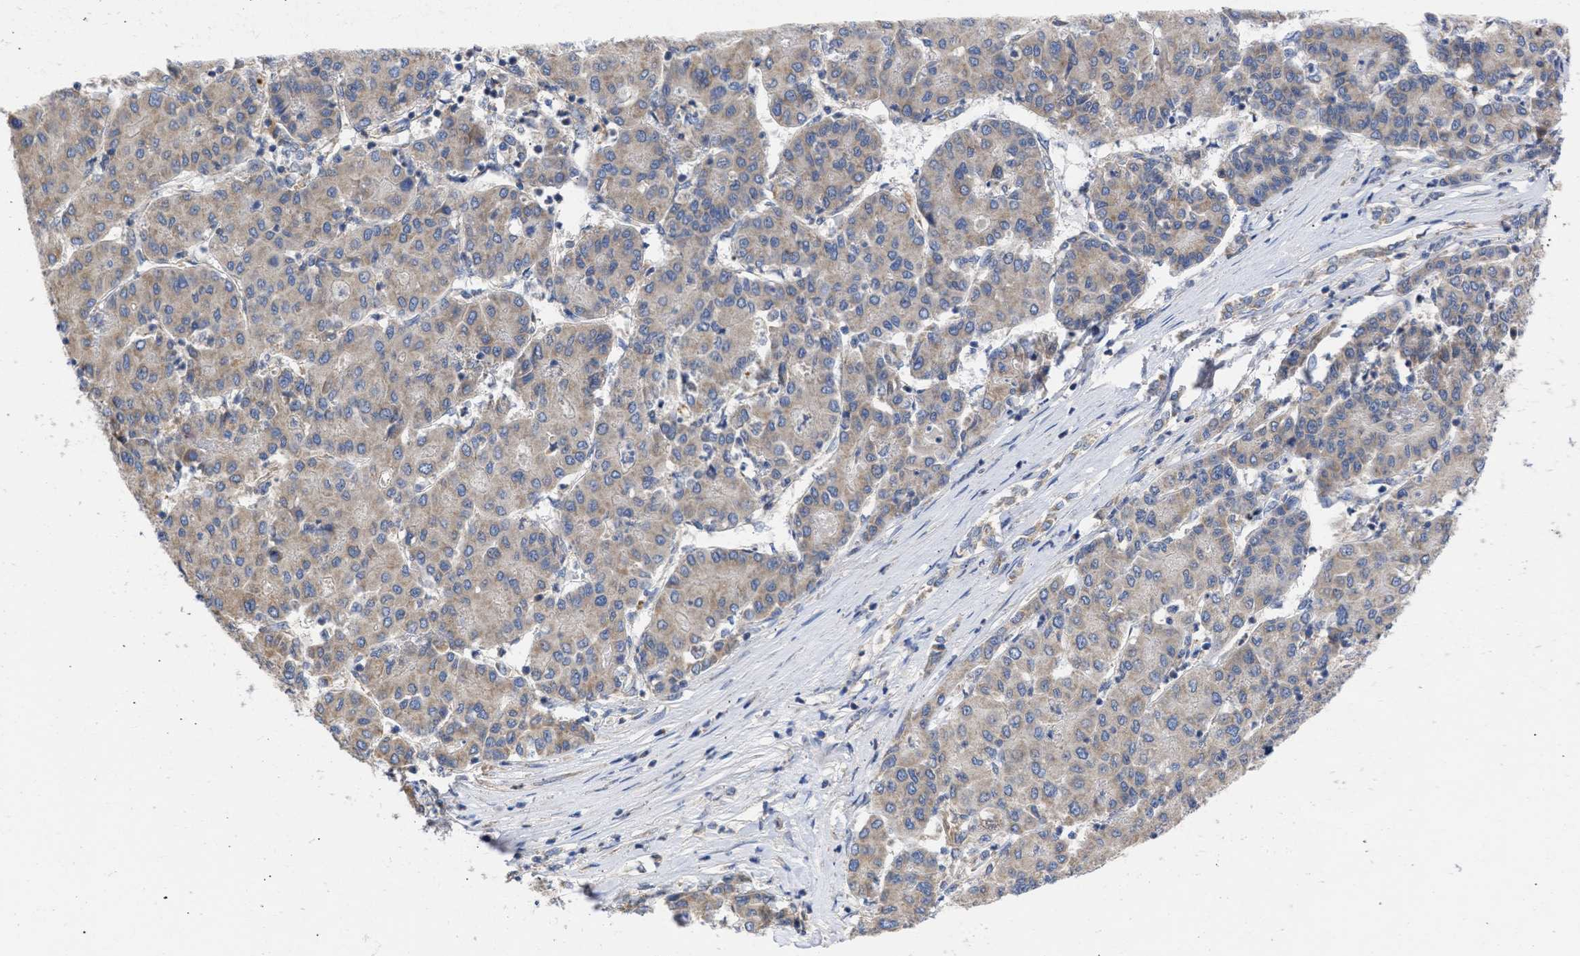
{"staining": {"intensity": "weak", "quantity": "25%-75%", "location": "cytoplasmic/membranous"}, "tissue": "liver cancer", "cell_type": "Tumor cells", "image_type": "cancer", "snomed": [{"axis": "morphology", "description": "Carcinoma, Hepatocellular, NOS"}, {"axis": "topography", "description": "Liver"}], "caption": "This is an image of immunohistochemistry (IHC) staining of hepatocellular carcinoma (liver), which shows weak positivity in the cytoplasmic/membranous of tumor cells.", "gene": "MAP2K3", "patient": {"sex": "male", "age": 65}}